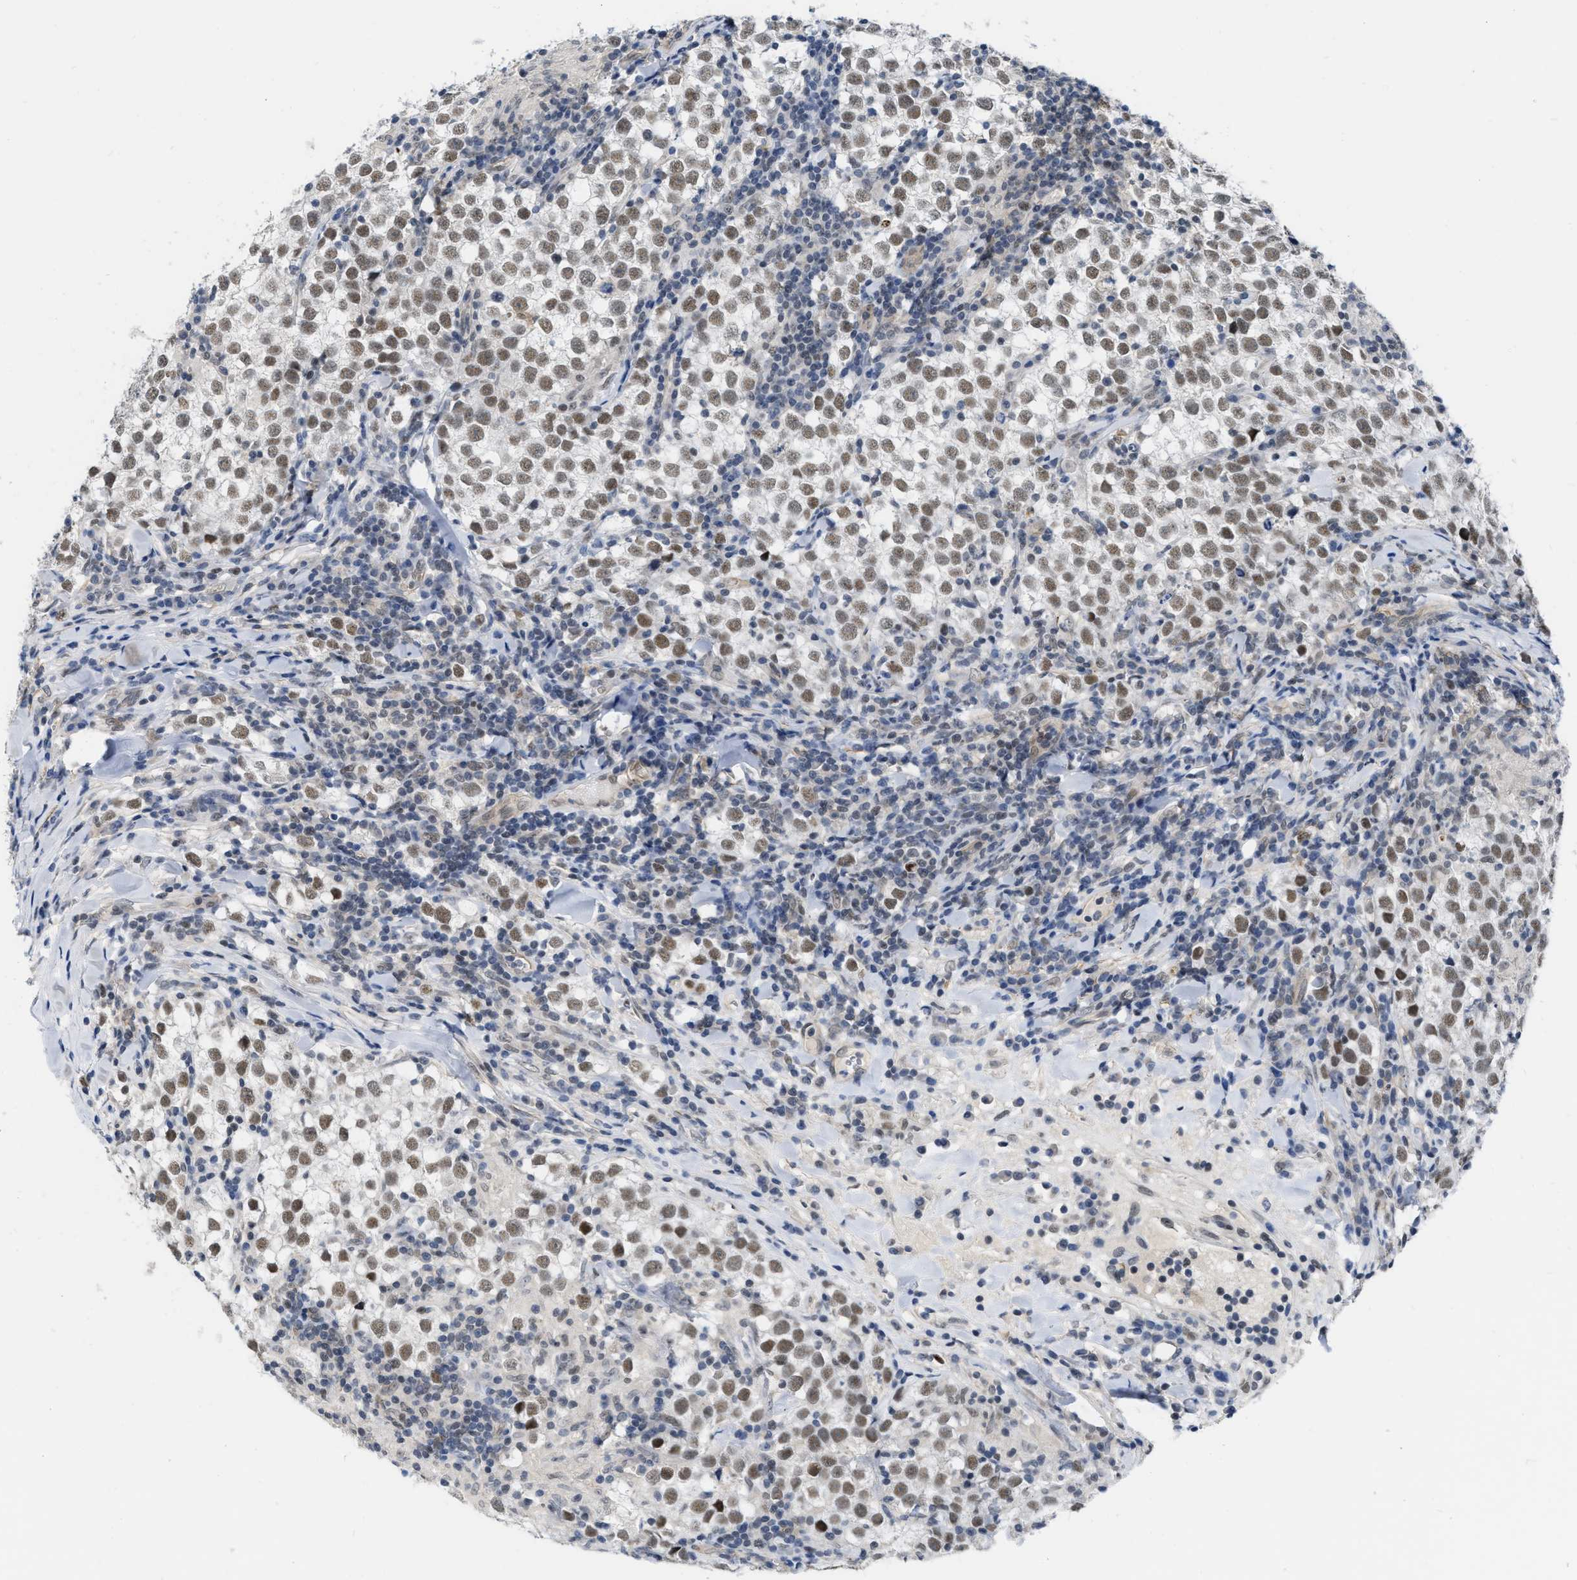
{"staining": {"intensity": "moderate", "quantity": ">75%", "location": "nuclear"}, "tissue": "testis cancer", "cell_type": "Tumor cells", "image_type": "cancer", "snomed": [{"axis": "morphology", "description": "Seminoma, NOS"}, {"axis": "morphology", "description": "Carcinoma, Embryonal, NOS"}, {"axis": "topography", "description": "Testis"}], "caption": "This is an image of immunohistochemistry staining of testis cancer, which shows moderate staining in the nuclear of tumor cells.", "gene": "NAPEPLD", "patient": {"sex": "male", "age": 36}}